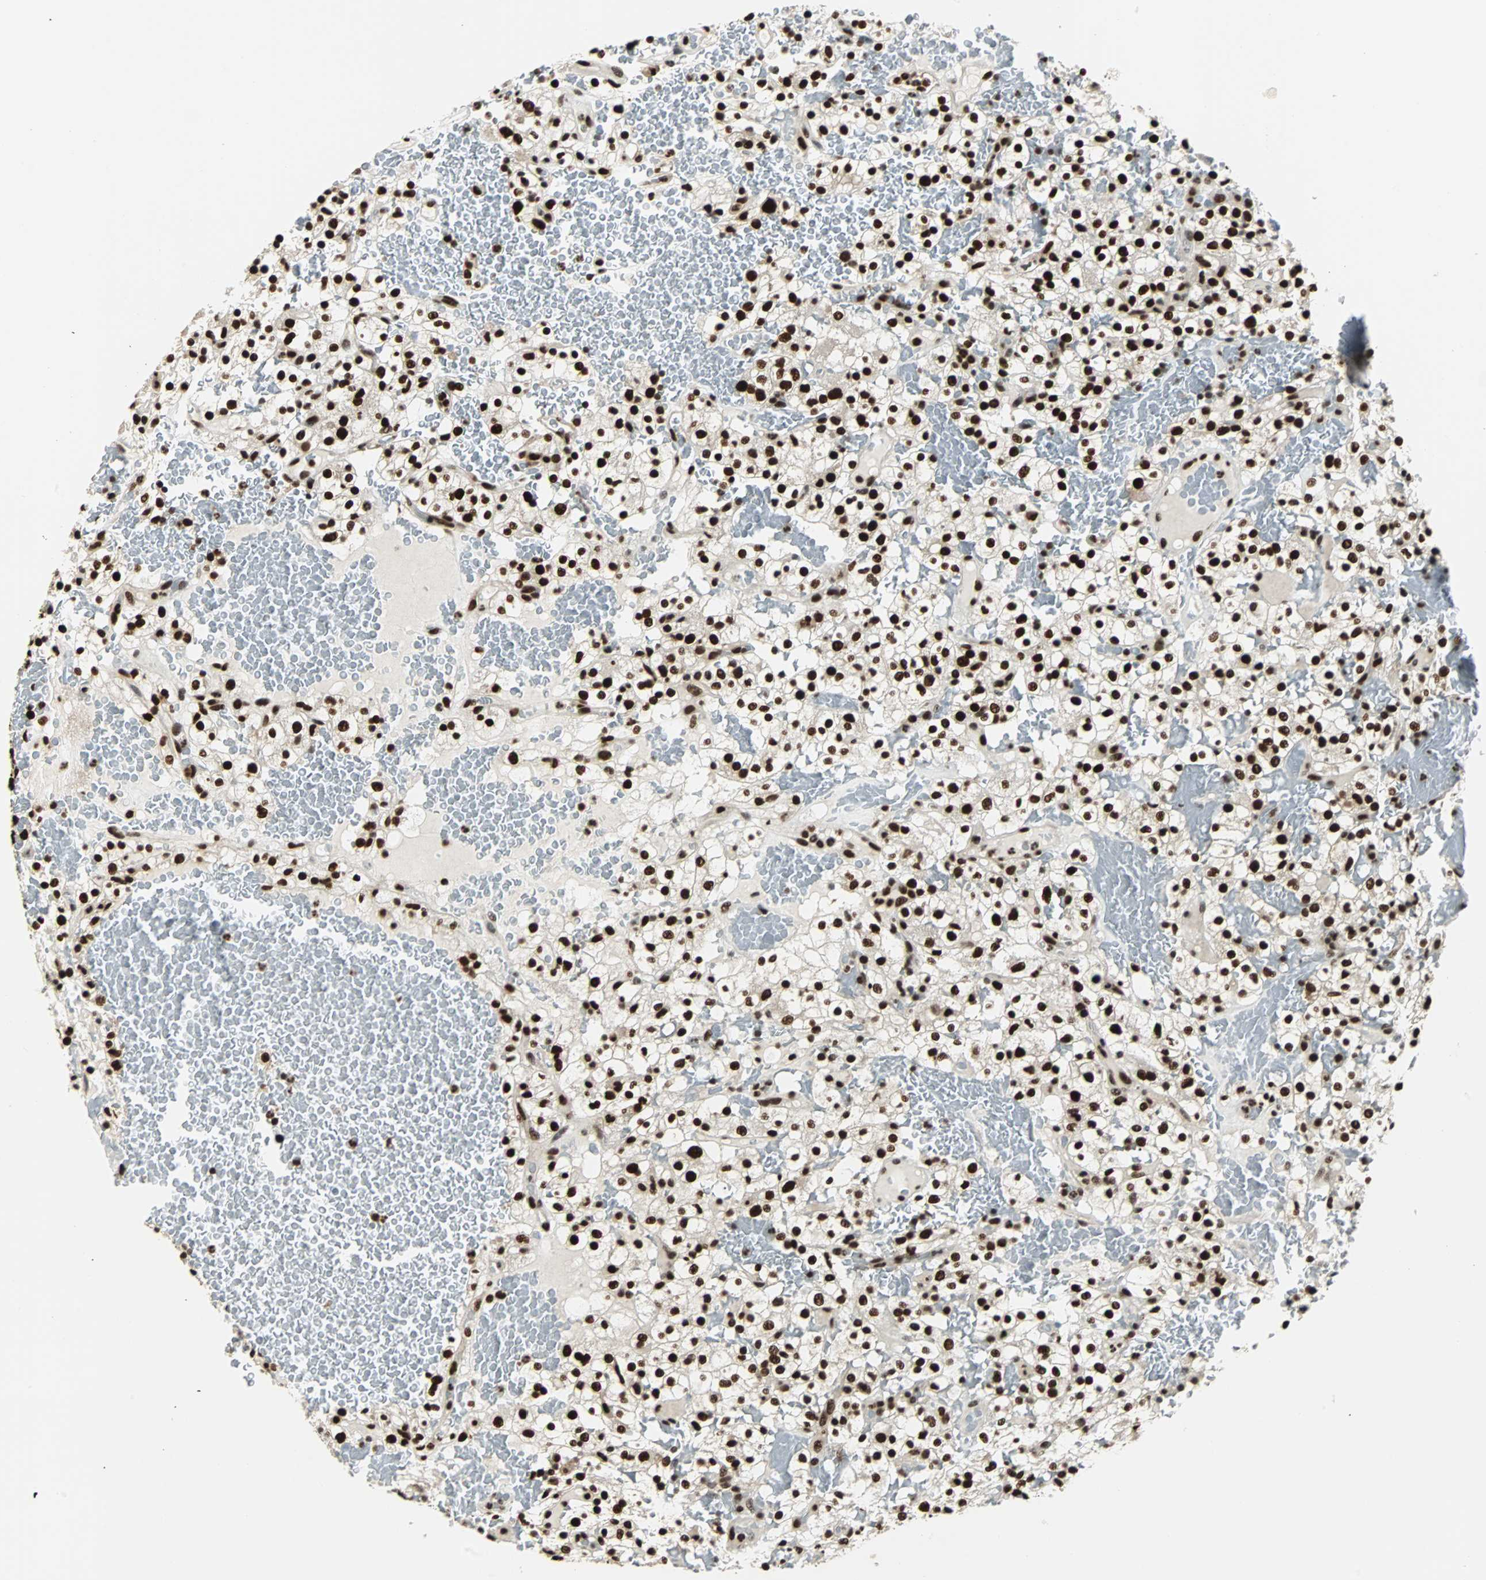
{"staining": {"intensity": "strong", "quantity": ">75%", "location": "nuclear"}, "tissue": "renal cancer", "cell_type": "Tumor cells", "image_type": "cancer", "snomed": [{"axis": "morphology", "description": "Normal tissue, NOS"}, {"axis": "morphology", "description": "Adenocarcinoma, NOS"}, {"axis": "topography", "description": "Kidney"}], "caption": "Renal adenocarcinoma tissue demonstrates strong nuclear expression in about >75% of tumor cells The staining was performed using DAB (3,3'-diaminobenzidine) to visualize the protein expression in brown, while the nuclei were stained in blue with hematoxylin (Magnification: 20x).", "gene": "XRCC4", "patient": {"sex": "female", "age": 72}}